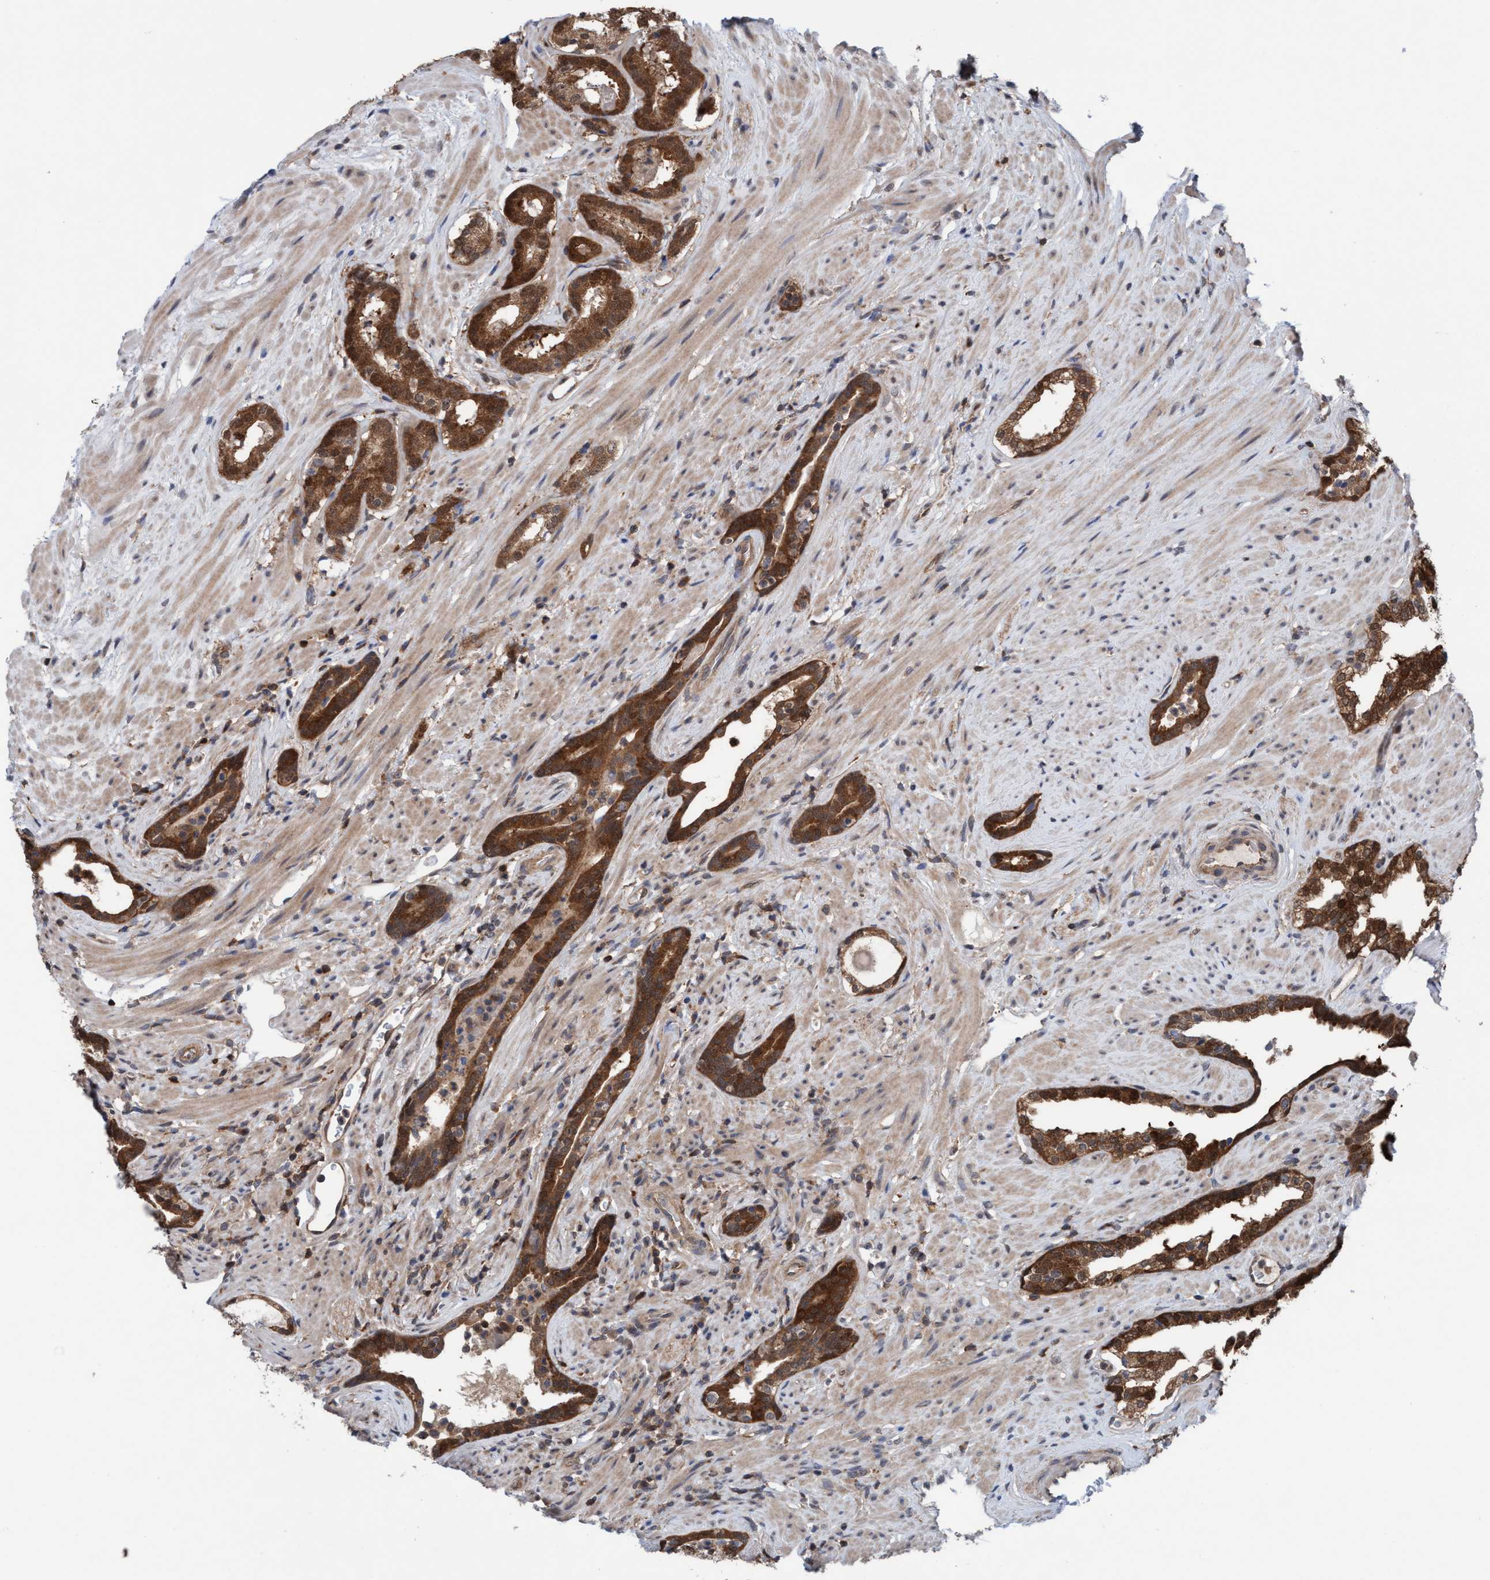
{"staining": {"intensity": "strong", "quantity": ">75%", "location": "cytoplasmic/membranous"}, "tissue": "prostate cancer", "cell_type": "Tumor cells", "image_type": "cancer", "snomed": [{"axis": "morphology", "description": "Adenocarcinoma, High grade"}, {"axis": "topography", "description": "Prostate"}], "caption": "Human high-grade adenocarcinoma (prostate) stained with a brown dye shows strong cytoplasmic/membranous positive expression in approximately >75% of tumor cells.", "gene": "GLOD4", "patient": {"sex": "male", "age": 71}}